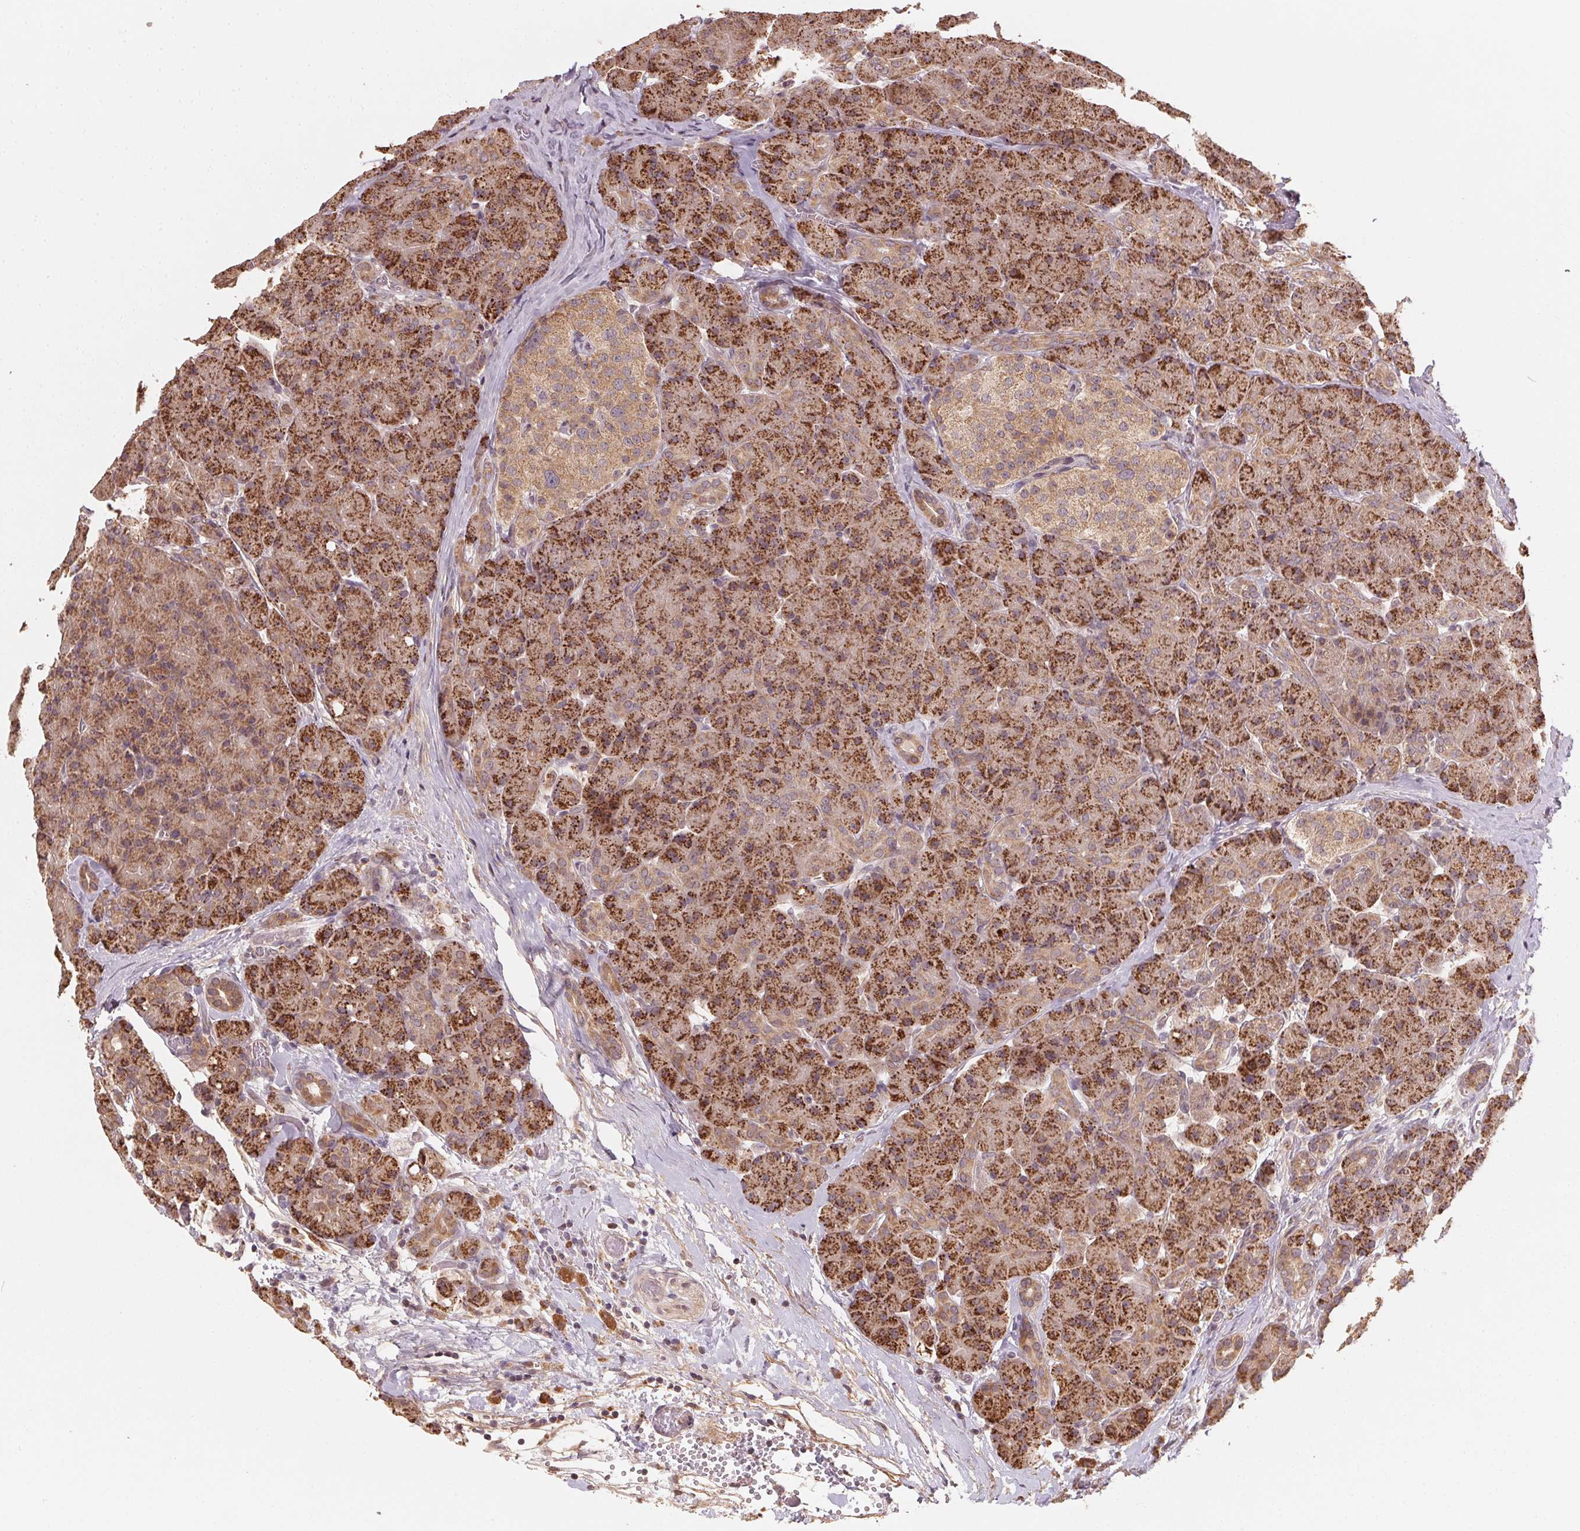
{"staining": {"intensity": "strong", "quantity": ">75%", "location": "cytoplasmic/membranous"}, "tissue": "pancreas", "cell_type": "Exocrine glandular cells", "image_type": "normal", "snomed": [{"axis": "morphology", "description": "Normal tissue, NOS"}, {"axis": "topography", "description": "Pancreas"}], "caption": "Protein expression by immunohistochemistry (IHC) demonstrates strong cytoplasmic/membranous staining in about >75% of exocrine glandular cells in benign pancreas. (Brightfield microscopy of DAB IHC at high magnification).", "gene": "WBP2", "patient": {"sex": "male", "age": 55}}